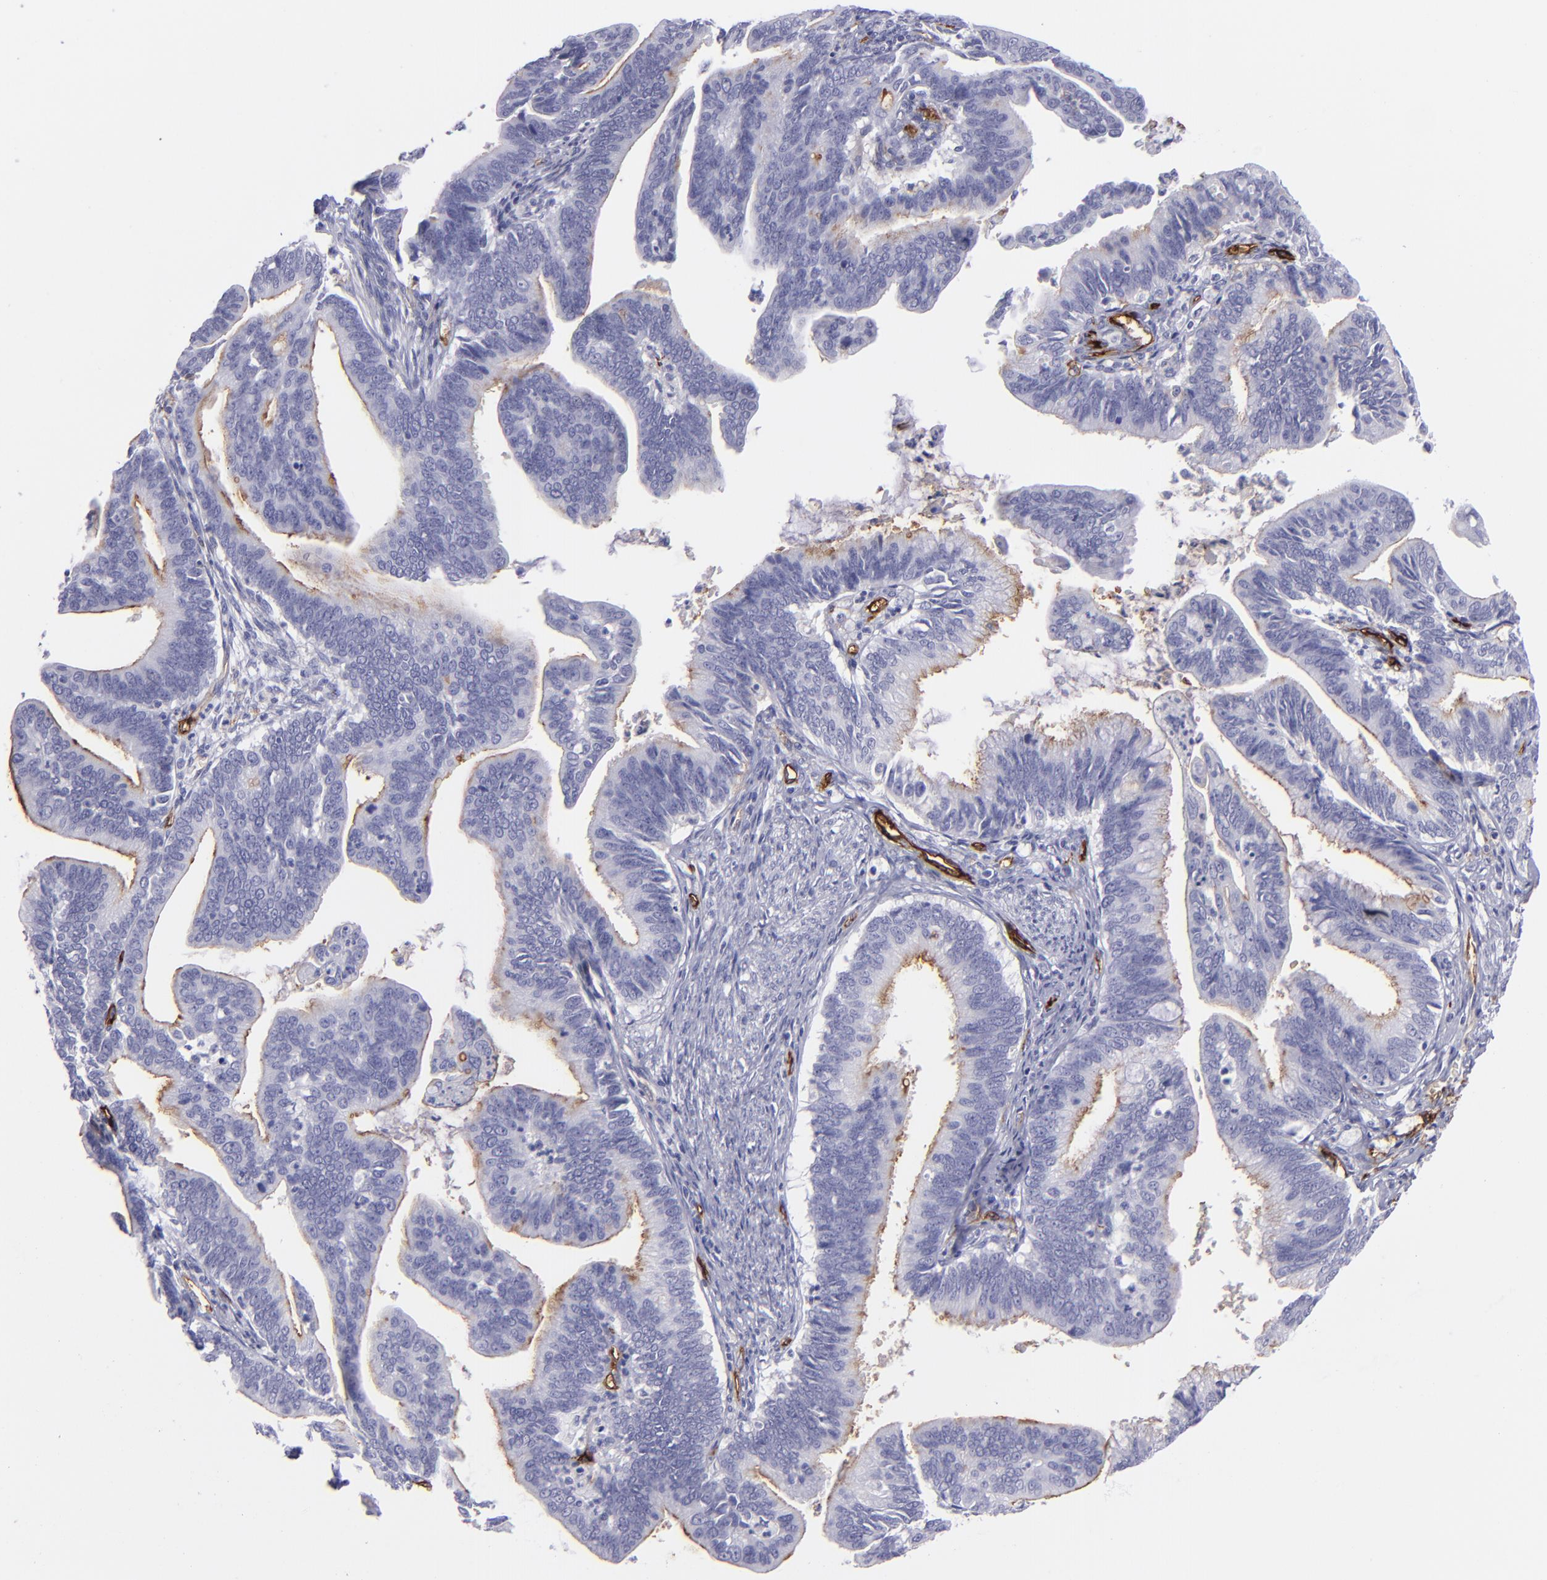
{"staining": {"intensity": "negative", "quantity": "none", "location": "none"}, "tissue": "cervical cancer", "cell_type": "Tumor cells", "image_type": "cancer", "snomed": [{"axis": "morphology", "description": "Adenocarcinoma, NOS"}, {"axis": "topography", "description": "Cervix"}], "caption": "This image is of cervical cancer (adenocarcinoma) stained with immunohistochemistry (IHC) to label a protein in brown with the nuclei are counter-stained blue. There is no staining in tumor cells.", "gene": "ACE", "patient": {"sex": "female", "age": 47}}